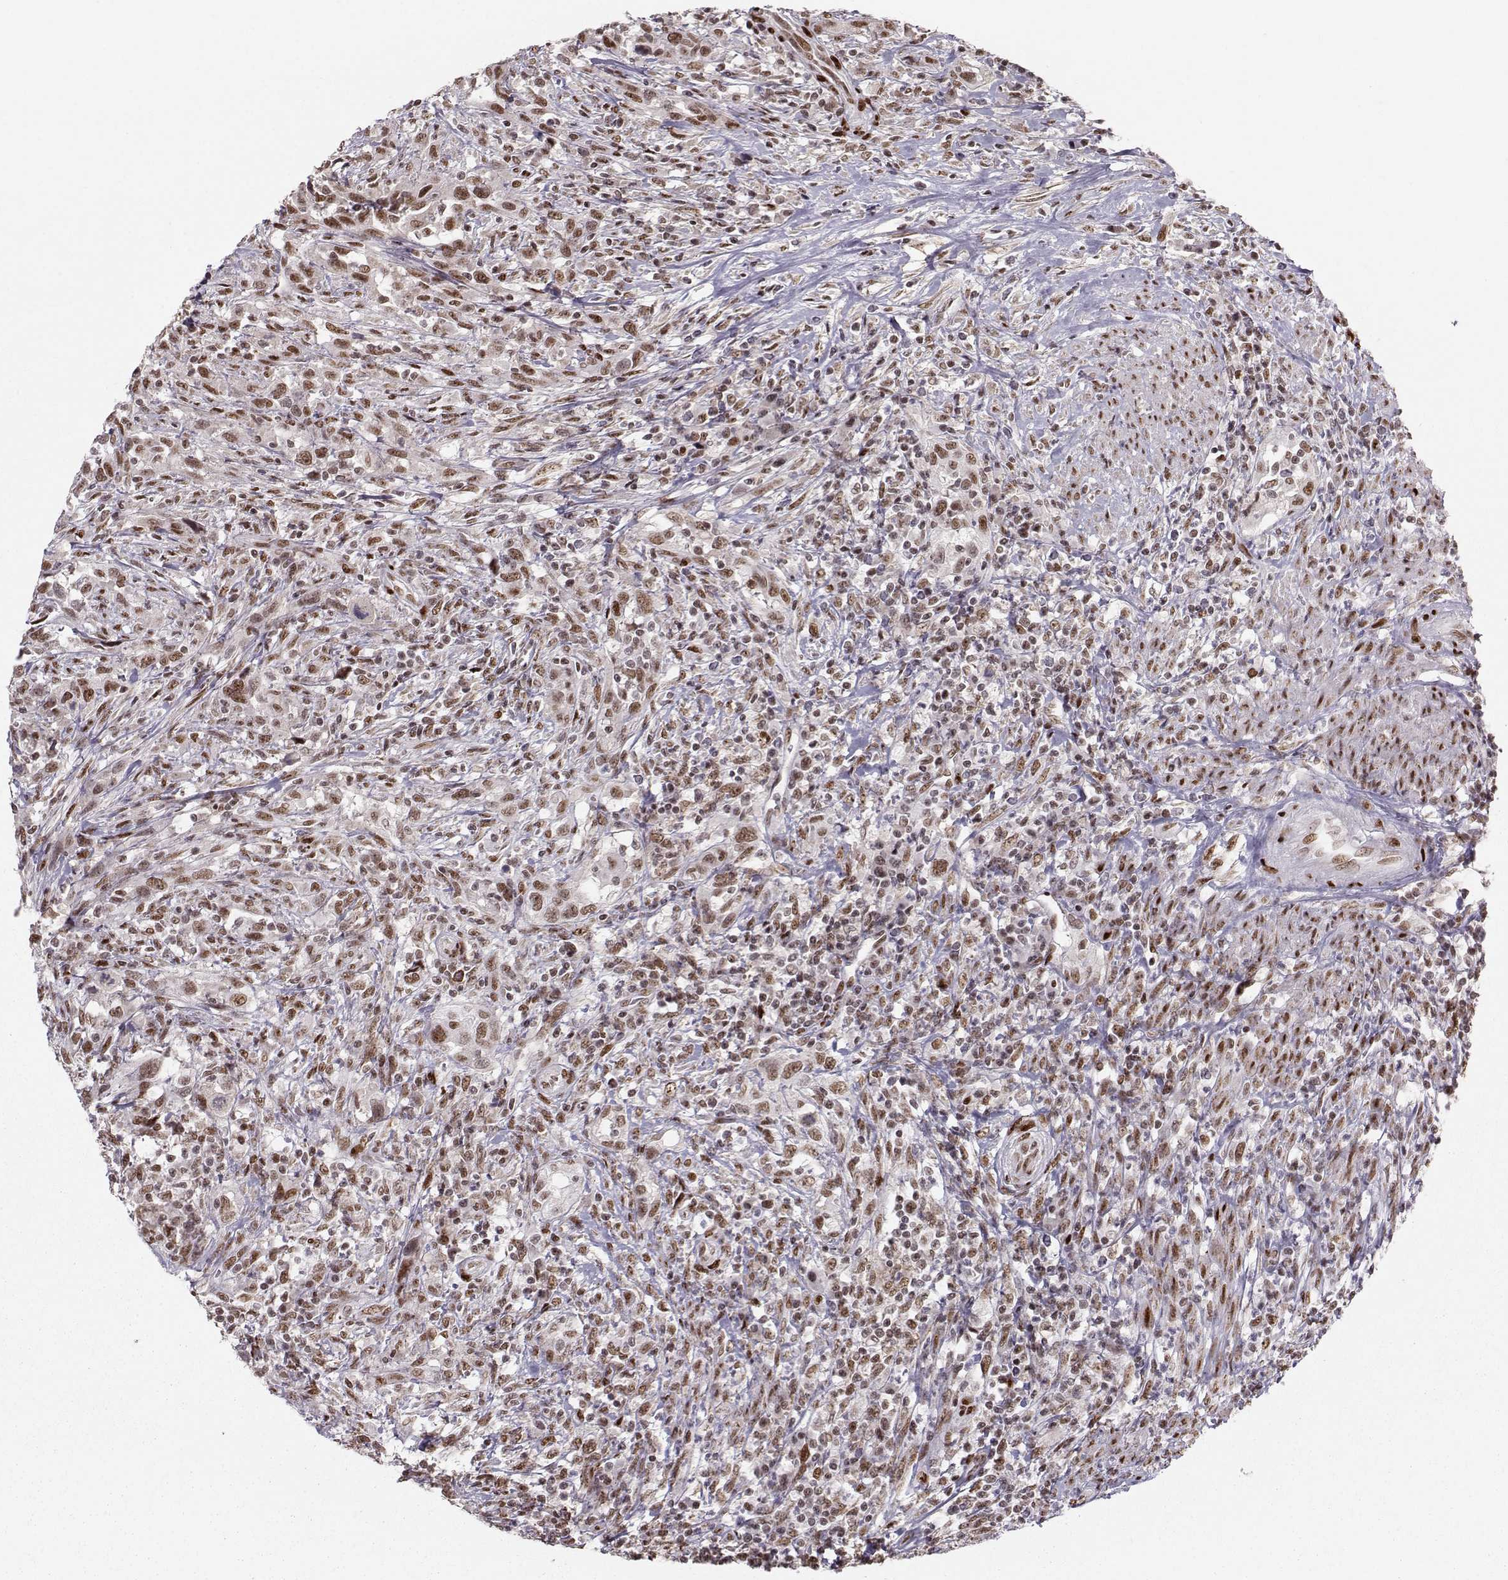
{"staining": {"intensity": "moderate", "quantity": "25%-75%", "location": "nuclear"}, "tissue": "urothelial cancer", "cell_type": "Tumor cells", "image_type": "cancer", "snomed": [{"axis": "morphology", "description": "Urothelial carcinoma, NOS"}, {"axis": "morphology", "description": "Urothelial carcinoma, High grade"}, {"axis": "topography", "description": "Urinary bladder"}], "caption": "Transitional cell carcinoma stained for a protein (brown) exhibits moderate nuclear positive positivity in about 25%-75% of tumor cells.", "gene": "SNAPC2", "patient": {"sex": "female", "age": 64}}